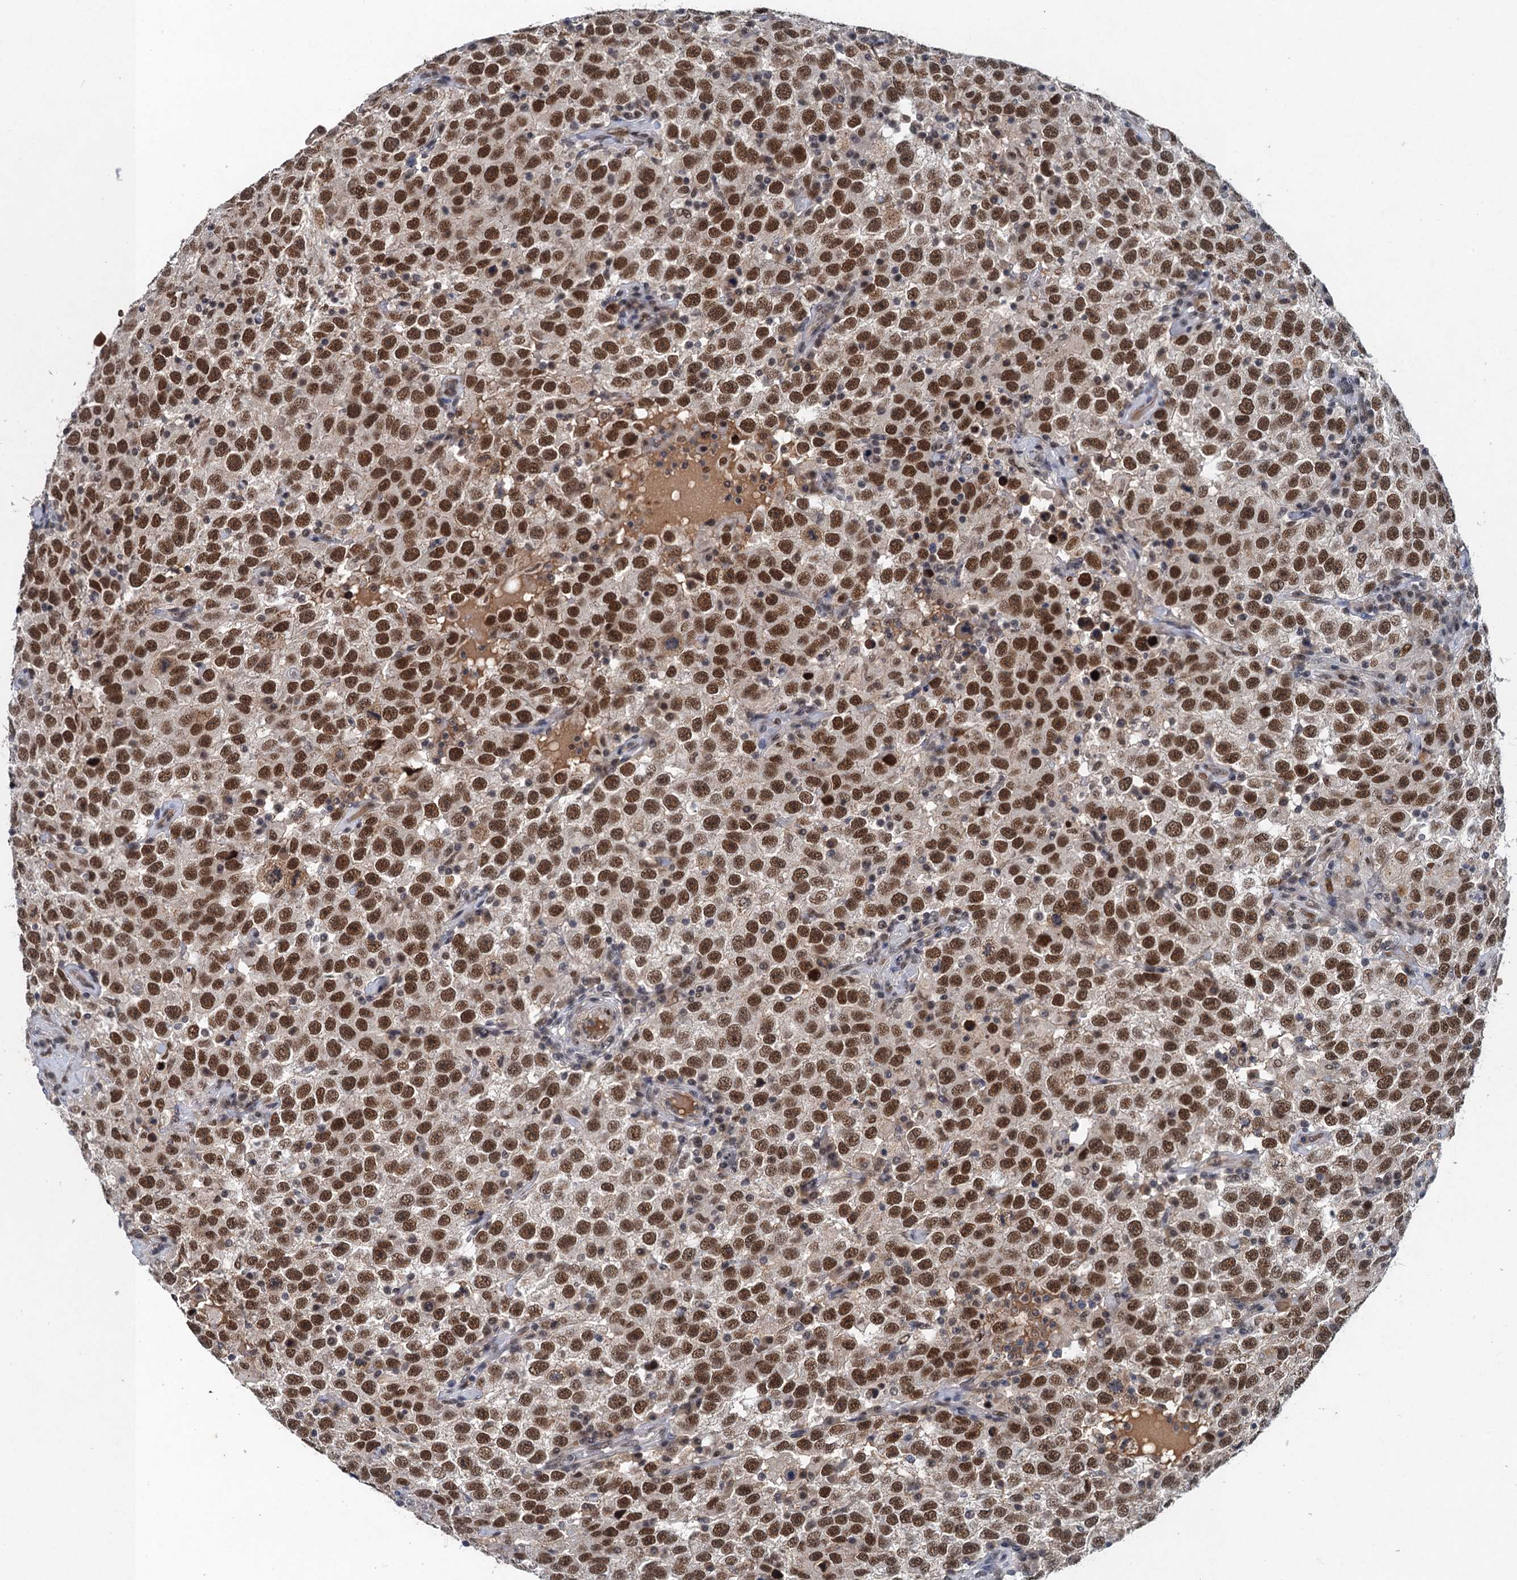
{"staining": {"intensity": "moderate", "quantity": ">75%", "location": "nuclear"}, "tissue": "testis cancer", "cell_type": "Tumor cells", "image_type": "cancer", "snomed": [{"axis": "morphology", "description": "Seminoma, NOS"}, {"axis": "topography", "description": "Testis"}], "caption": "Immunohistochemical staining of human testis cancer (seminoma) demonstrates medium levels of moderate nuclear protein positivity in about >75% of tumor cells.", "gene": "CSTF3", "patient": {"sex": "male", "age": 41}}